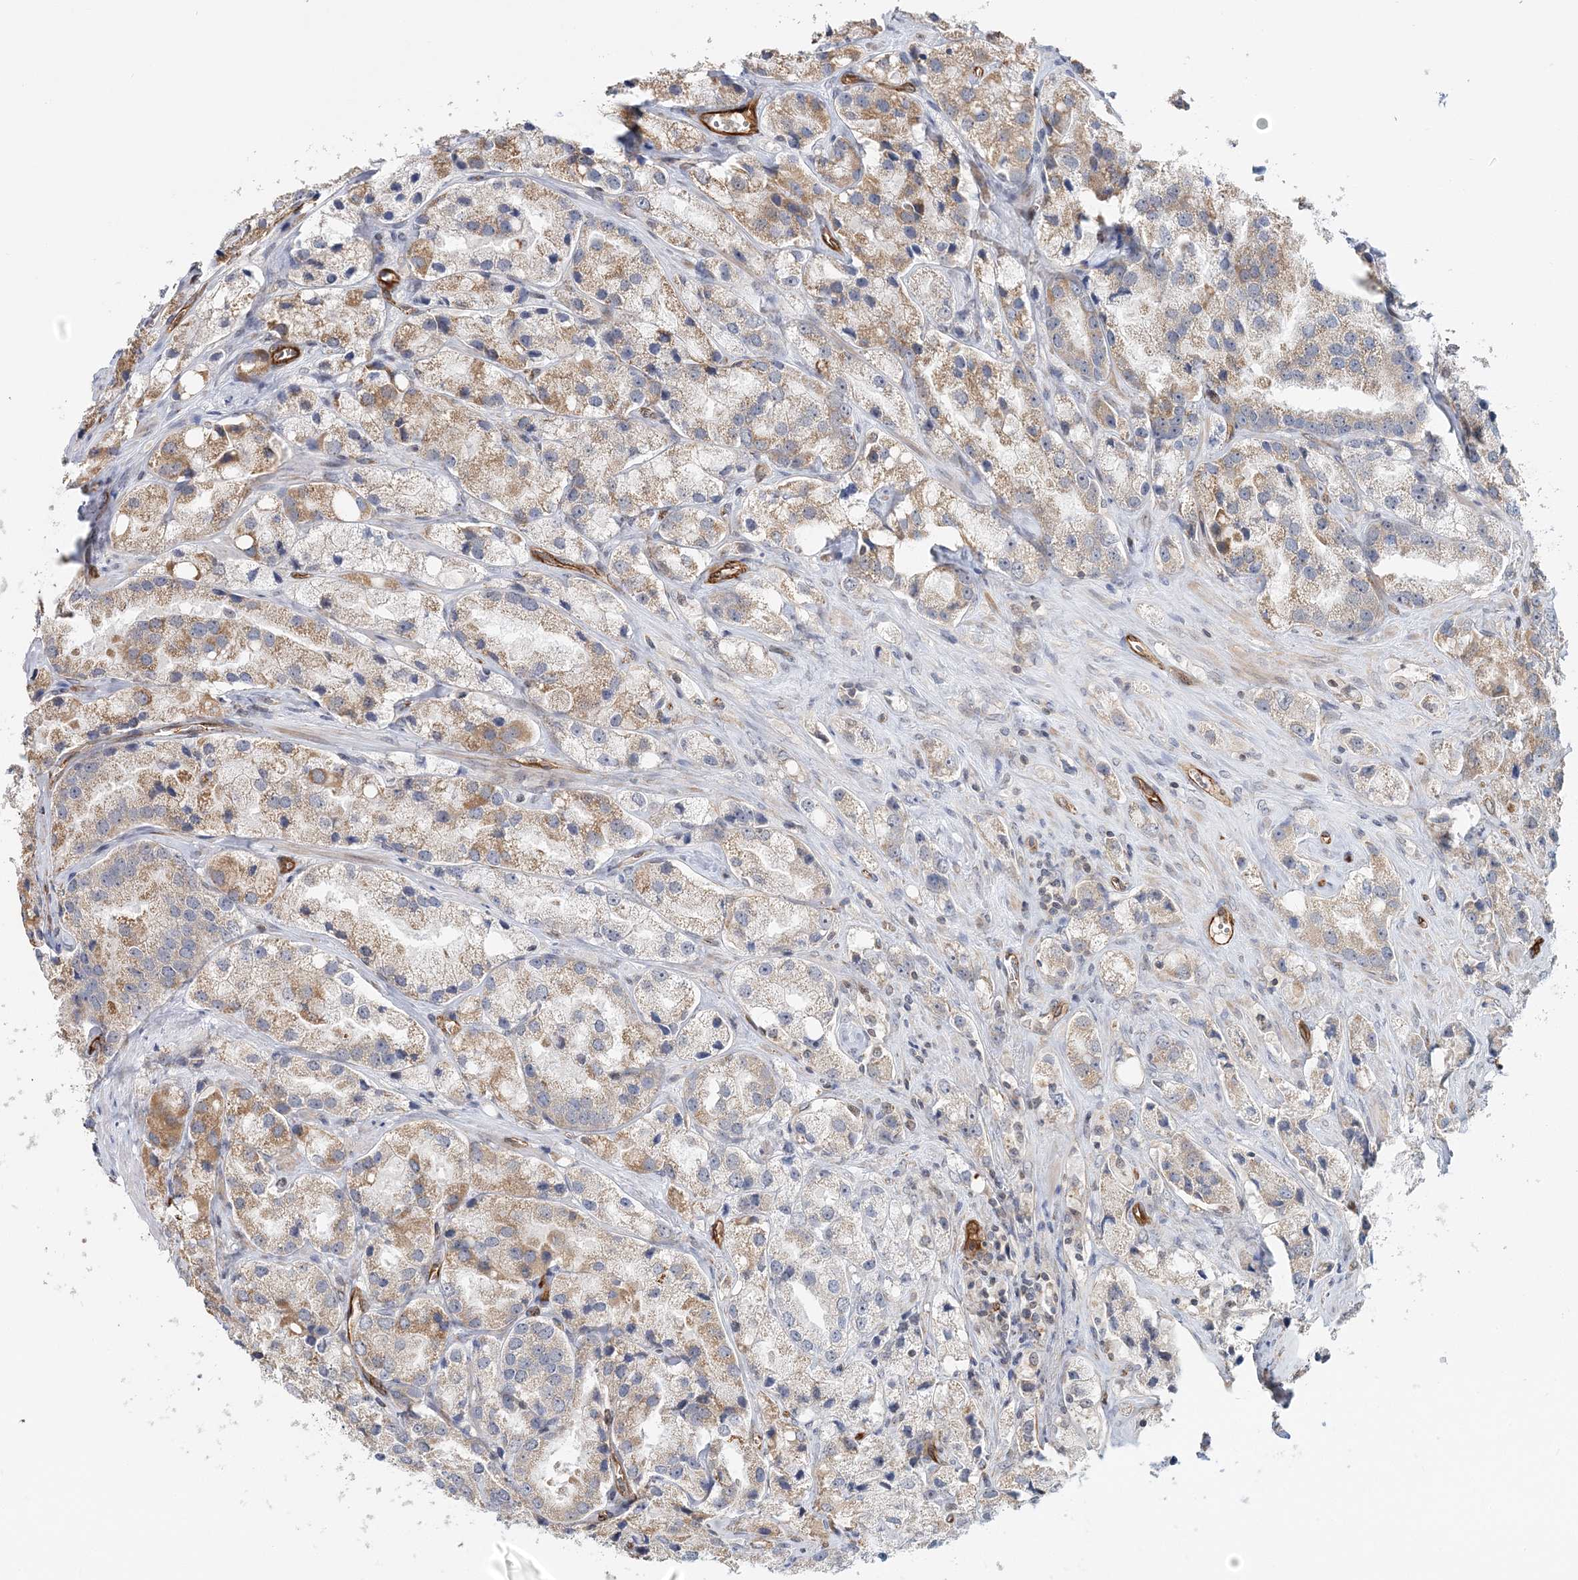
{"staining": {"intensity": "moderate", "quantity": "25%-75%", "location": "cytoplasmic/membranous"}, "tissue": "prostate cancer", "cell_type": "Tumor cells", "image_type": "cancer", "snomed": [{"axis": "morphology", "description": "Adenocarcinoma, High grade"}, {"axis": "topography", "description": "Prostate"}], "caption": "DAB (3,3'-diaminobenzidine) immunohistochemical staining of prostate high-grade adenocarcinoma exhibits moderate cytoplasmic/membranous protein staining in approximately 25%-75% of tumor cells. The staining is performed using DAB brown chromogen to label protein expression. The nuclei are counter-stained blue using hematoxylin.", "gene": "AFAP1L2", "patient": {"sex": "male", "age": 66}}